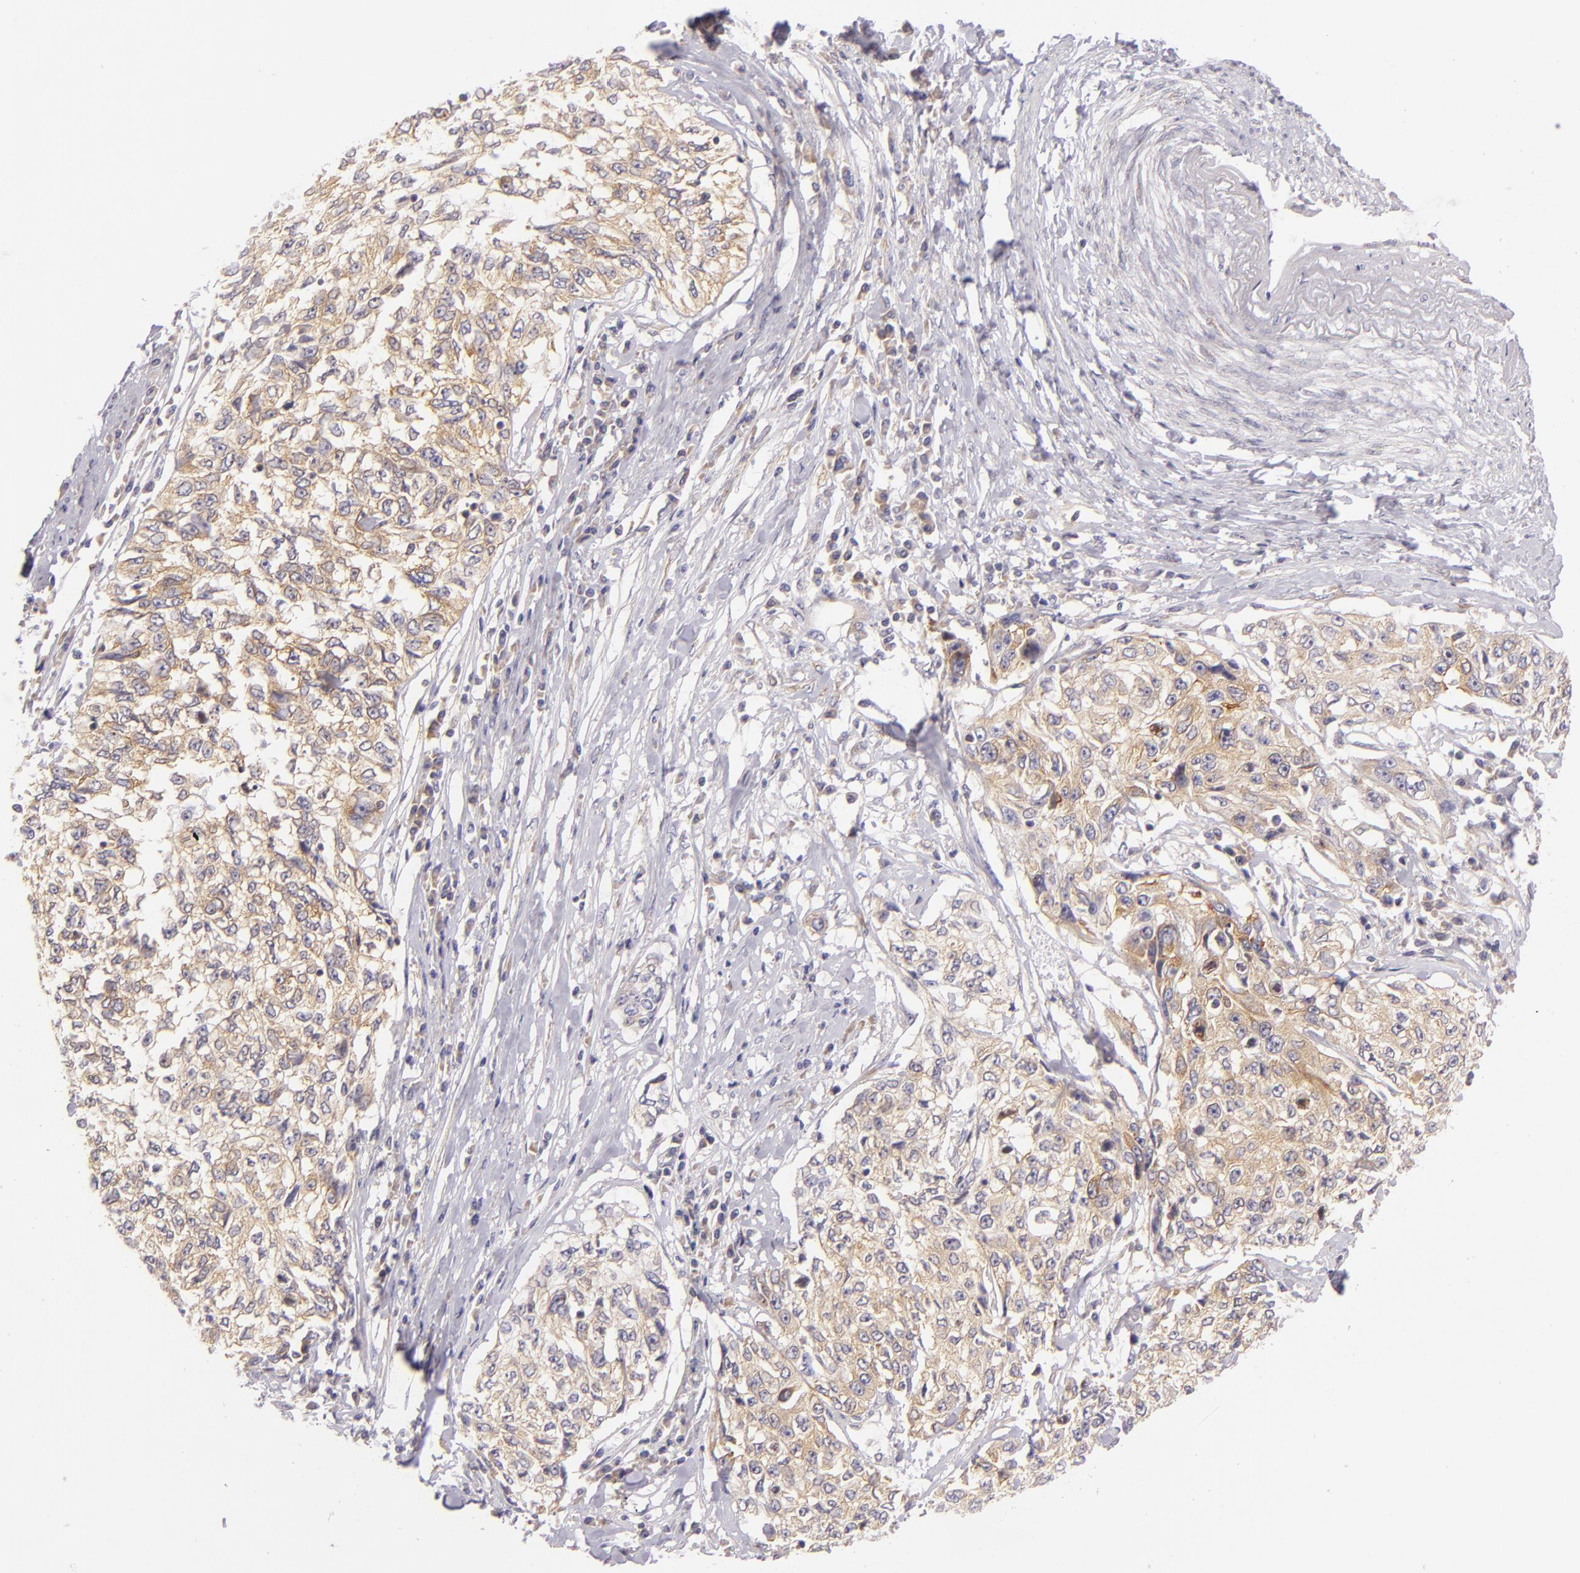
{"staining": {"intensity": "weak", "quantity": "25%-75%", "location": "cytoplasmic/membranous"}, "tissue": "cervical cancer", "cell_type": "Tumor cells", "image_type": "cancer", "snomed": [{"axis": "morphology", "description": "Squamous cell carcinoma, NOS"}, {"axis": "topography", "description": "Cervix"}], "caption": "Immunohistochemical staining of cervical cancer shows weak cytoplasmic/membranous protein expression in approximately 25%-75% of tumor cells.", "gene": "UPF3B", "patient": {"sex": "female", "age": 57}}